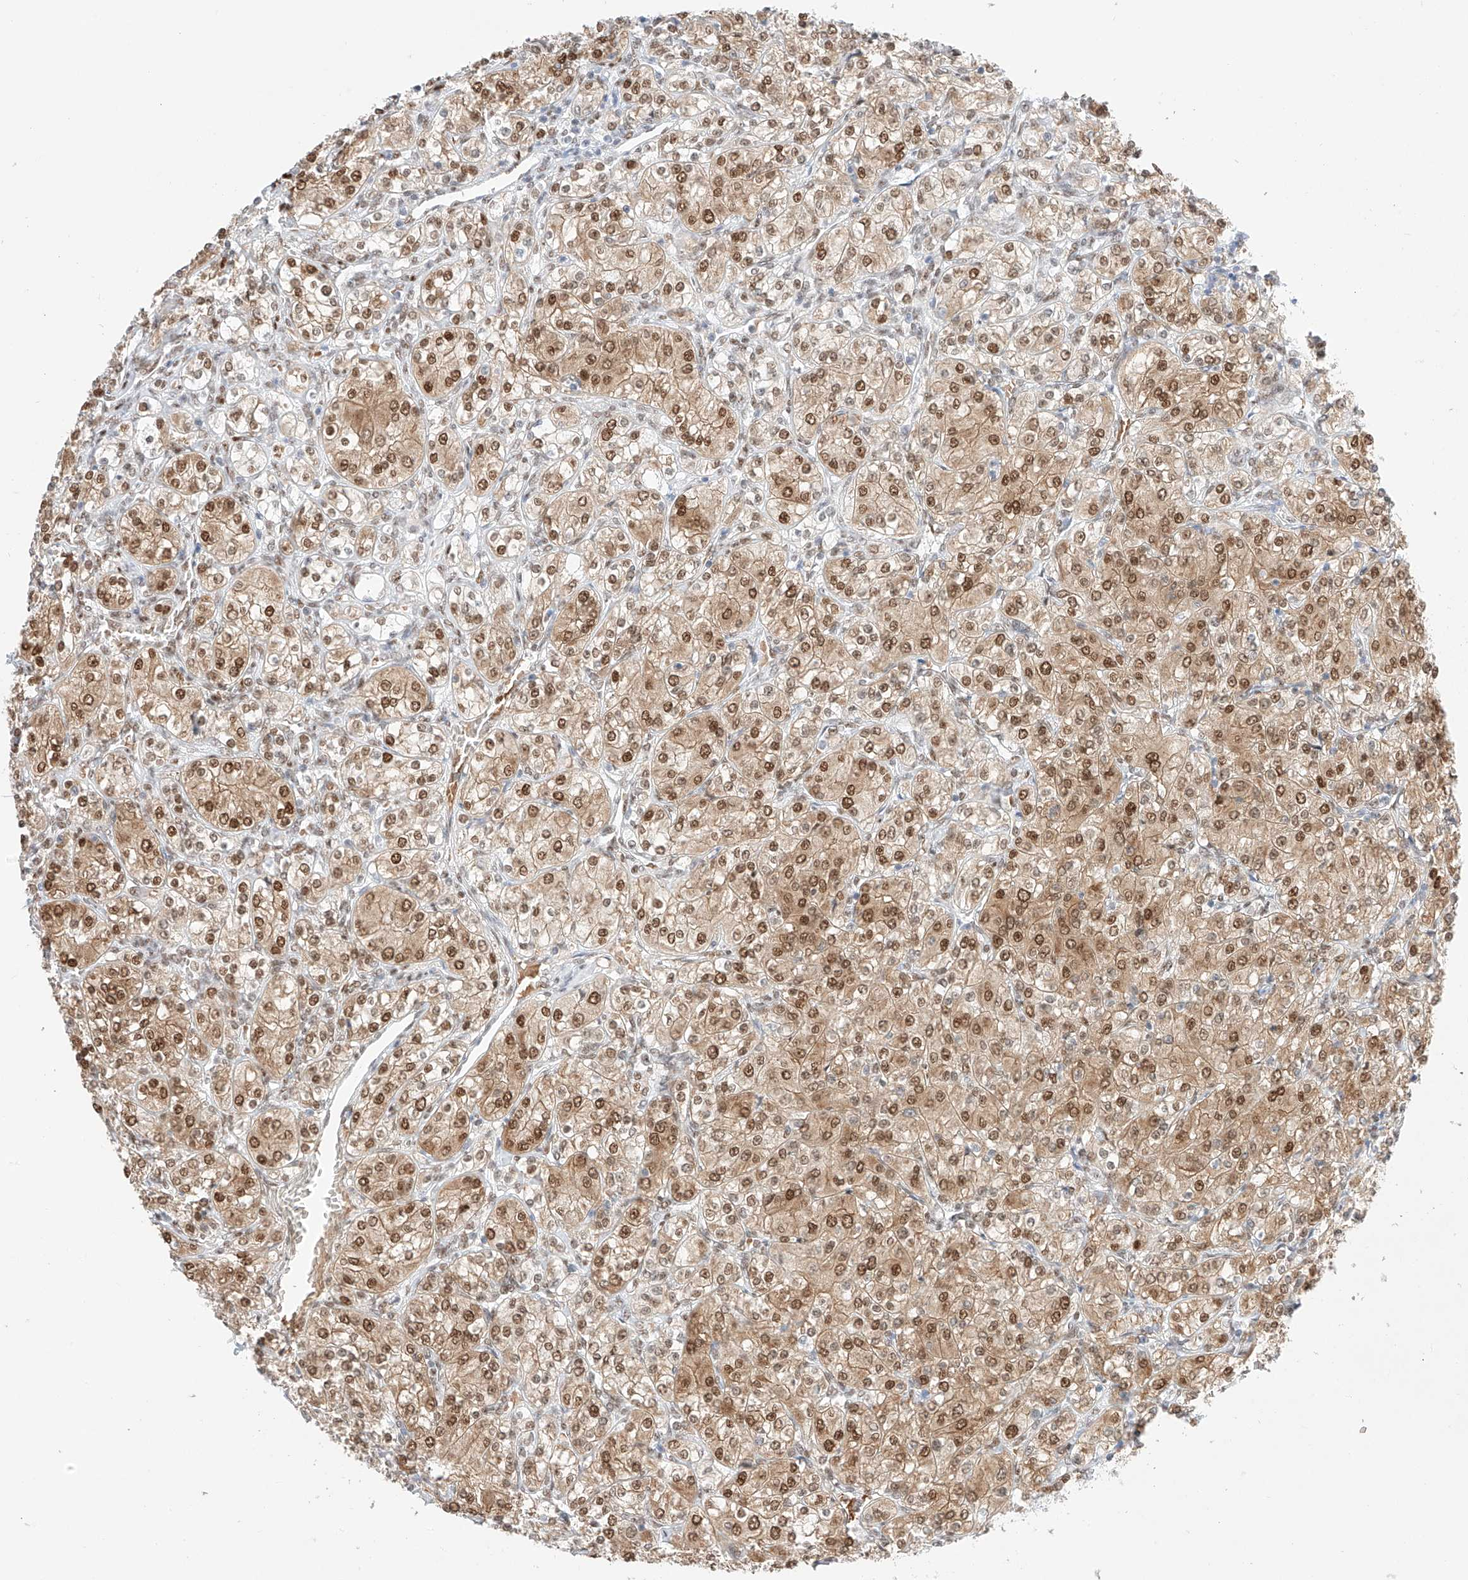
{"staining": {"intensity": "moderate", "quantity": ">75%", "location": "cytoplasmic/membranous,nuclear"}, "tissue": "renal cancer", "cell_type": "Tumor cells", "image_type": "cancer", "snomed": [{"axis": "morphology", "description": "Adenocarcinoma, NOS"}, {"axis": "topography", "description": "Kidney"}], "caption": "This histopathology image exhibits renal adenocarcinoma stained with IHC to label a protein in brown. The cytoplasmic/membranous and nuclear of tumor cells show moderate positivity for the protein. Nuclei are counter-stained blue.", "gene": "APIP", "patient": {"sex": "male", "age": 77}}